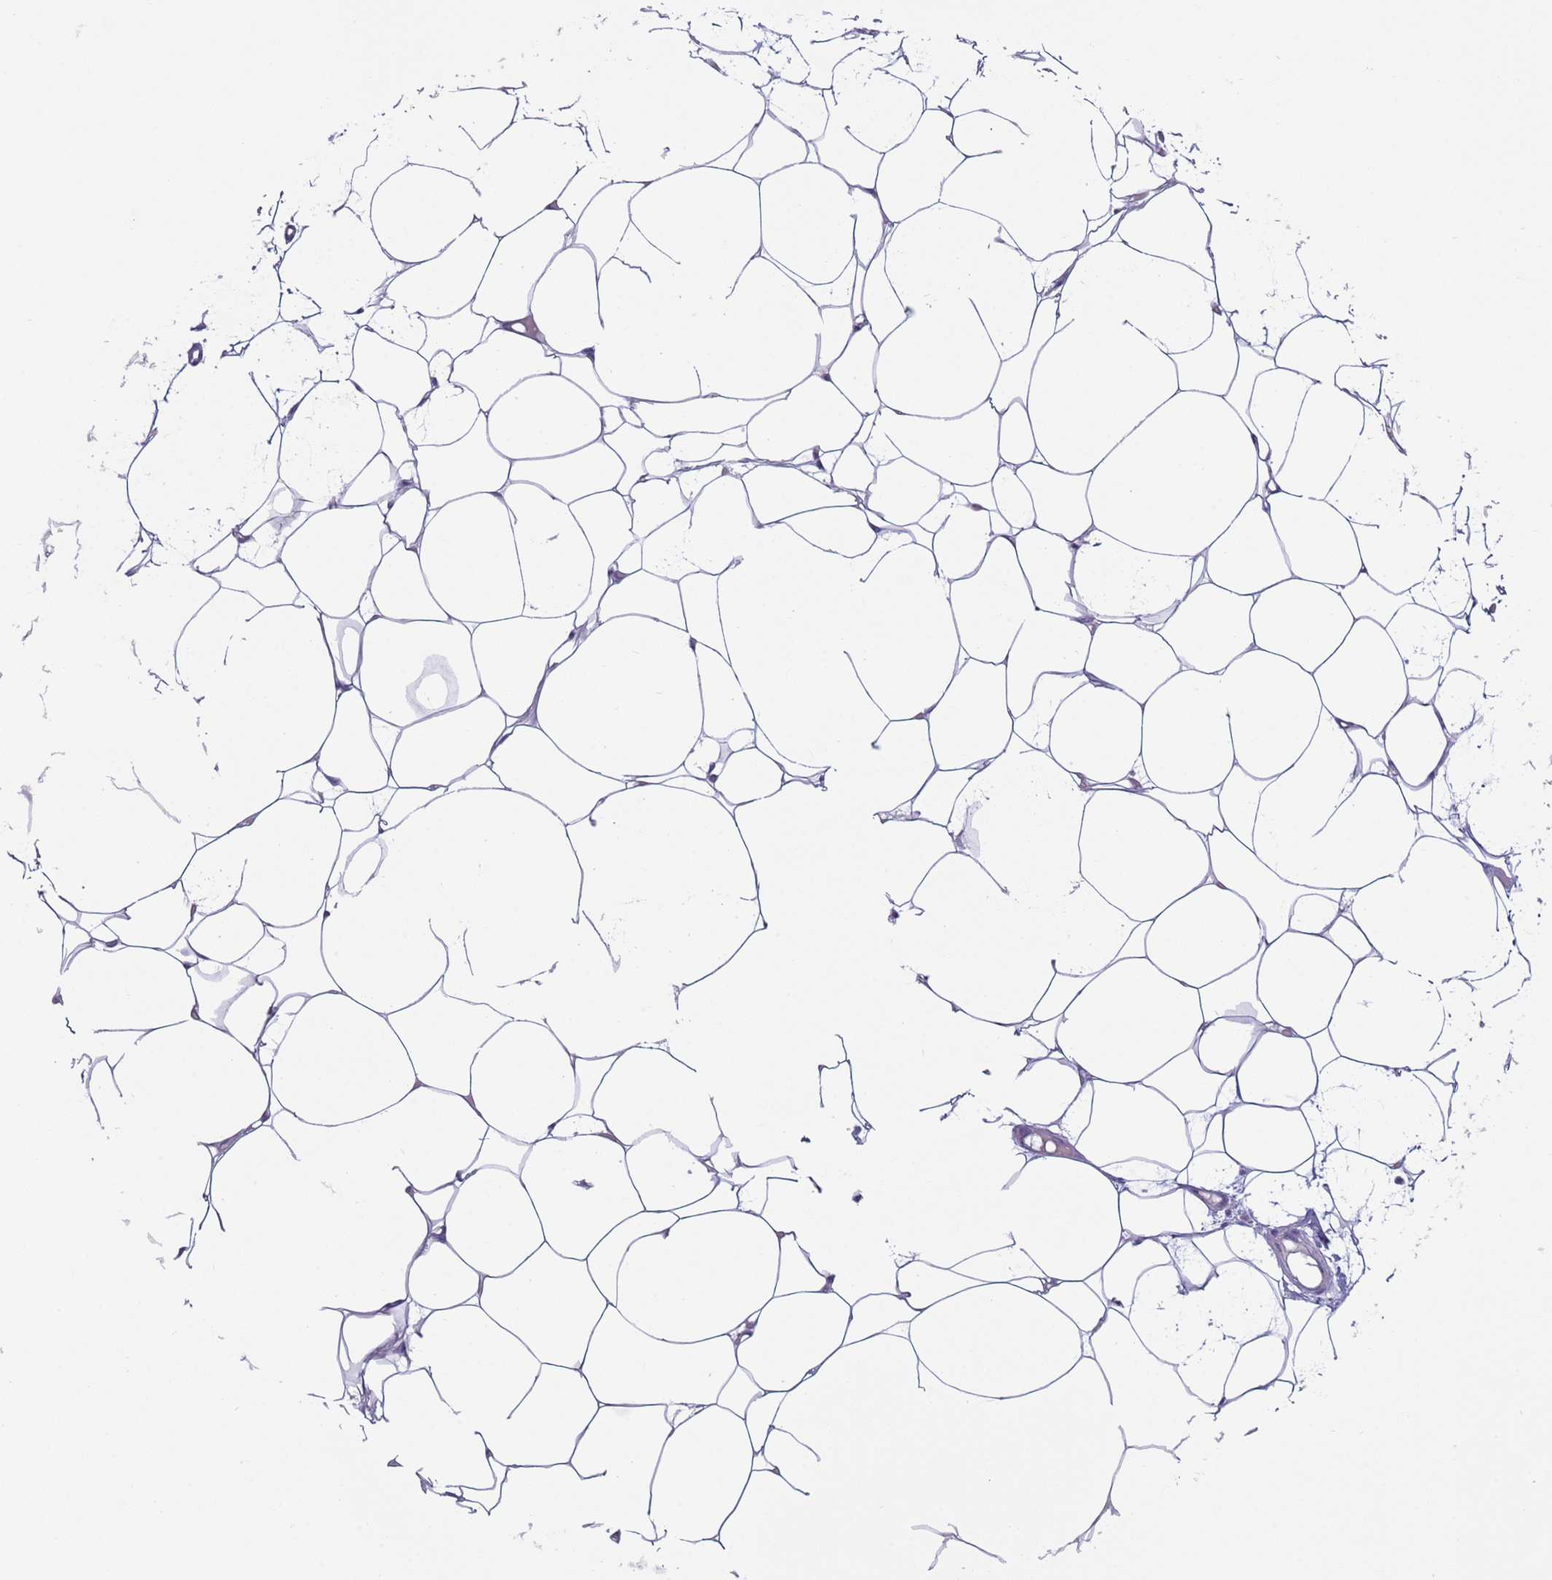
{"staining": {"intensity": "negative", "quantity": "none", "location": "none"}, "tissue": "adipose tissue", "cell_type": "Adipocytes", "image_type": "normal", "snomed": [{"axis": "morphology", "description": "Normal tissue, NOS"}, {"axis": "topography", "description": "Breast"}], "caption": "Immunohistochemistry of unremarkable human adipose tissue shows no positivity in adipocytes.", "gene": "NPAP1", "patient": {"sex": "female", "age": 23}}